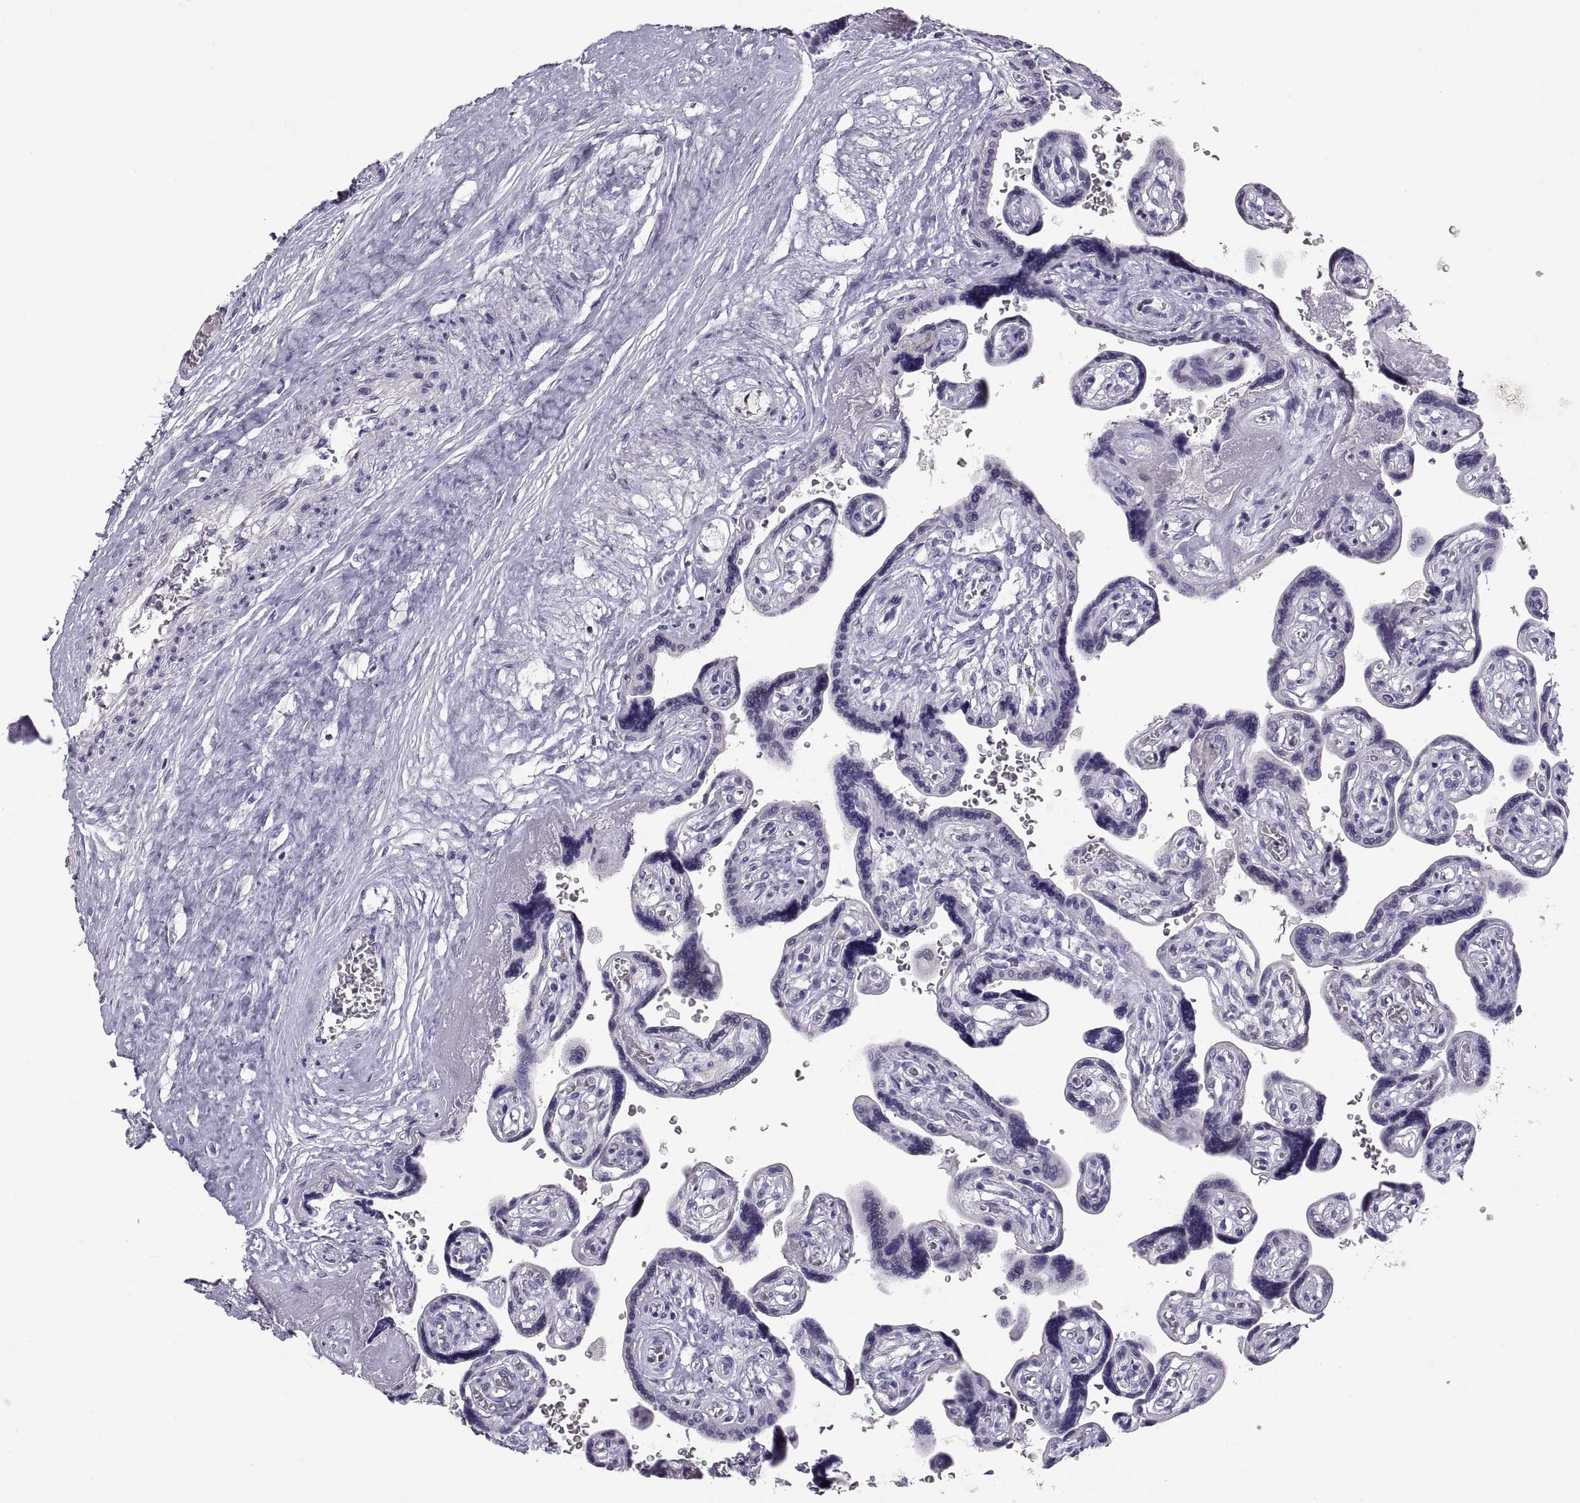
{"staining": {"intensity": "negative", "quantity": "none", "location": "none"}, "tissue": "placenta", "cell_type": "Decidual cells", "image_type": "normal", "snomed": [{"axis": "morphology", "description": "Normal tissue, NOS"}, {"axis": "topography", "description": "Placenta"}], "caption": "This is an immunohistochemistry micrograph of benign human placenta. There is no staining in decidual cells.", "gene": "PTN", "patient": {"sex": "female", "age": 32}}